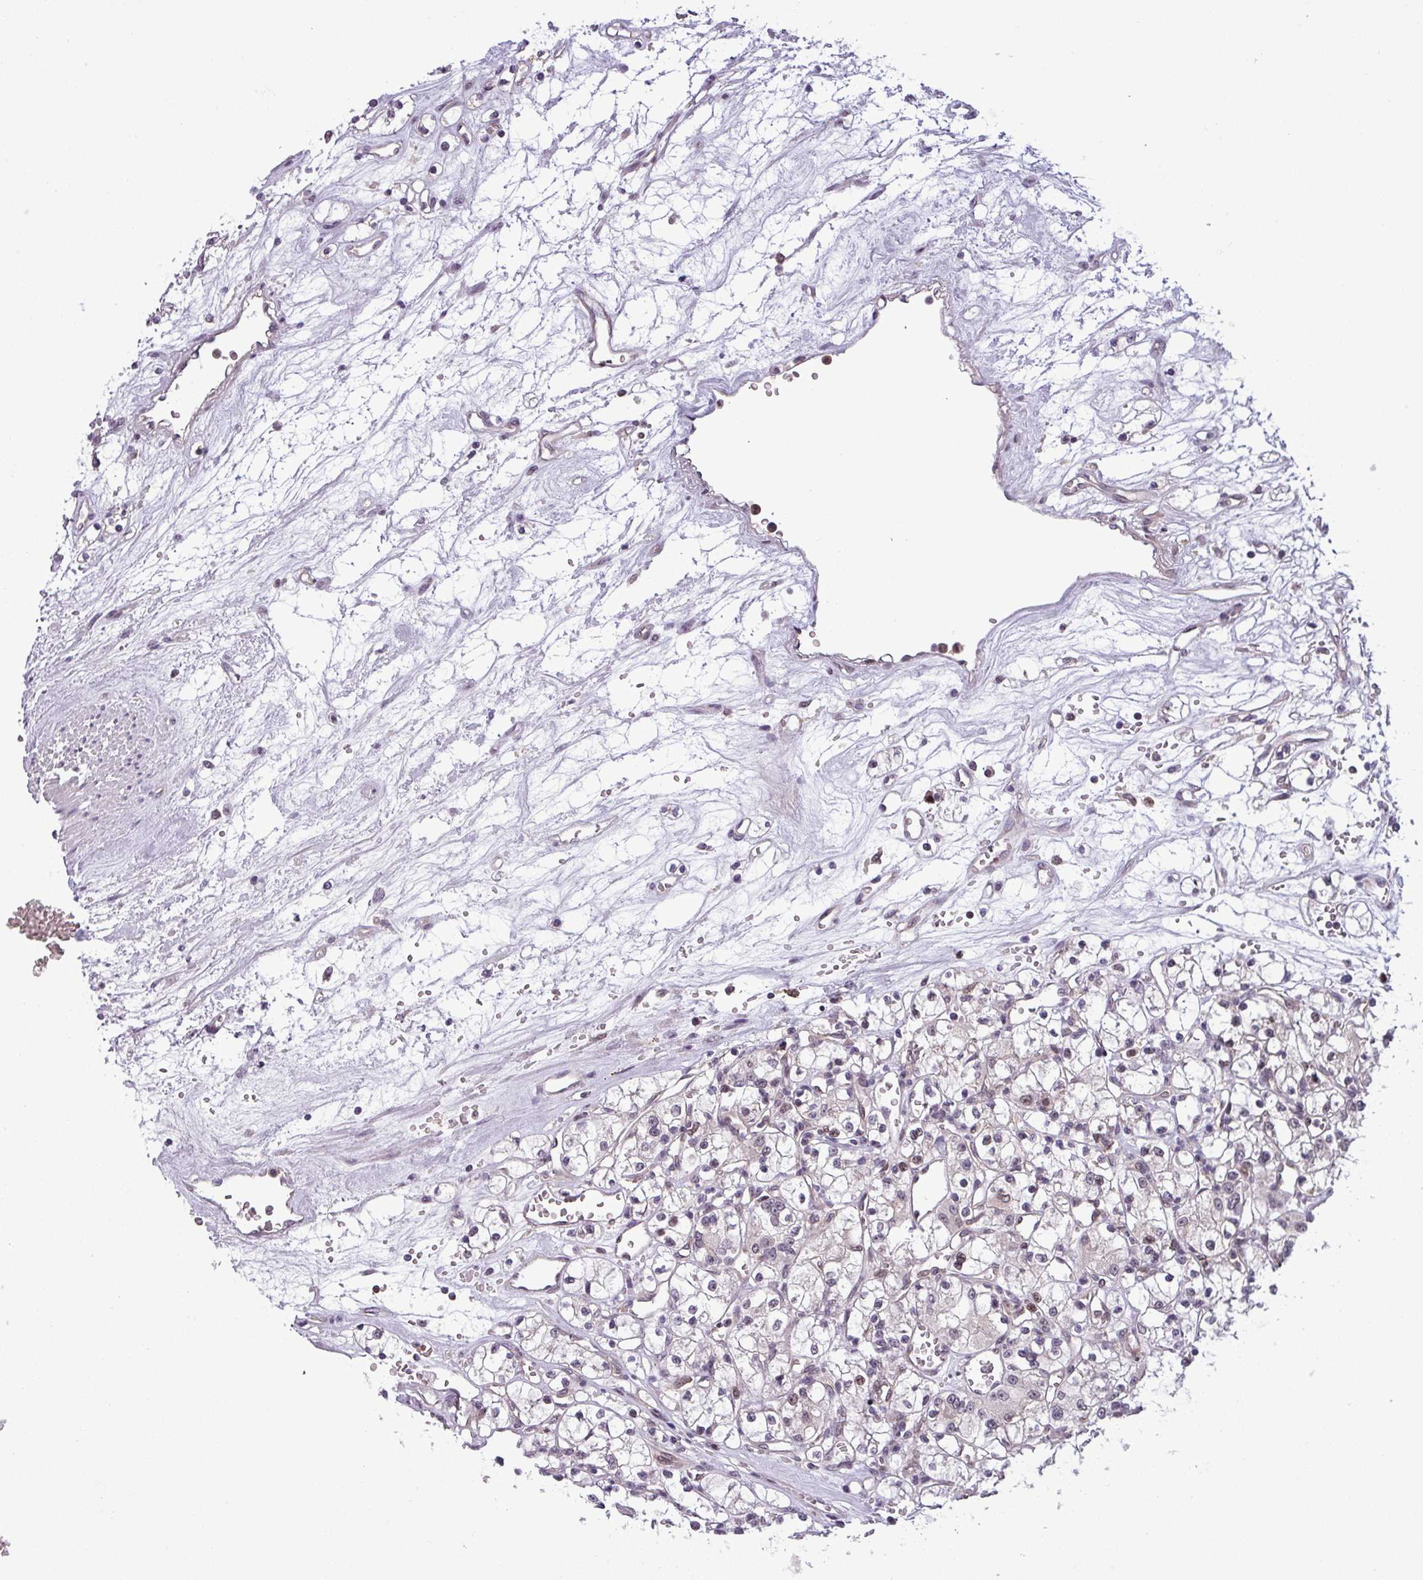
{"staining": {"intensity": "negative", "quantity": "none", "location": "none"}, "tissue": "renal cancer", "cell_type": "Tumor cells", "image_type": "cancer", "snomed": [{"axis": "morphology", "description": "Adenocarcinoma, NOS"}, {"axis": "topography", "description": "Kidney"}], "caption": "DAB (3,3'-diaminobenzidine) immunohistochemical staining of renal adenocarcinoma exhibits no significant positivity in tumor cells. Brightfield microscopy of immunohistochemistry stained with DAB (3,3'-diaminobenzidine) (brown) and hematoxylin (blue), captured at high magnification.", "gene": "NPFFR1", "patient": {"sex": "female", "age": 59}}